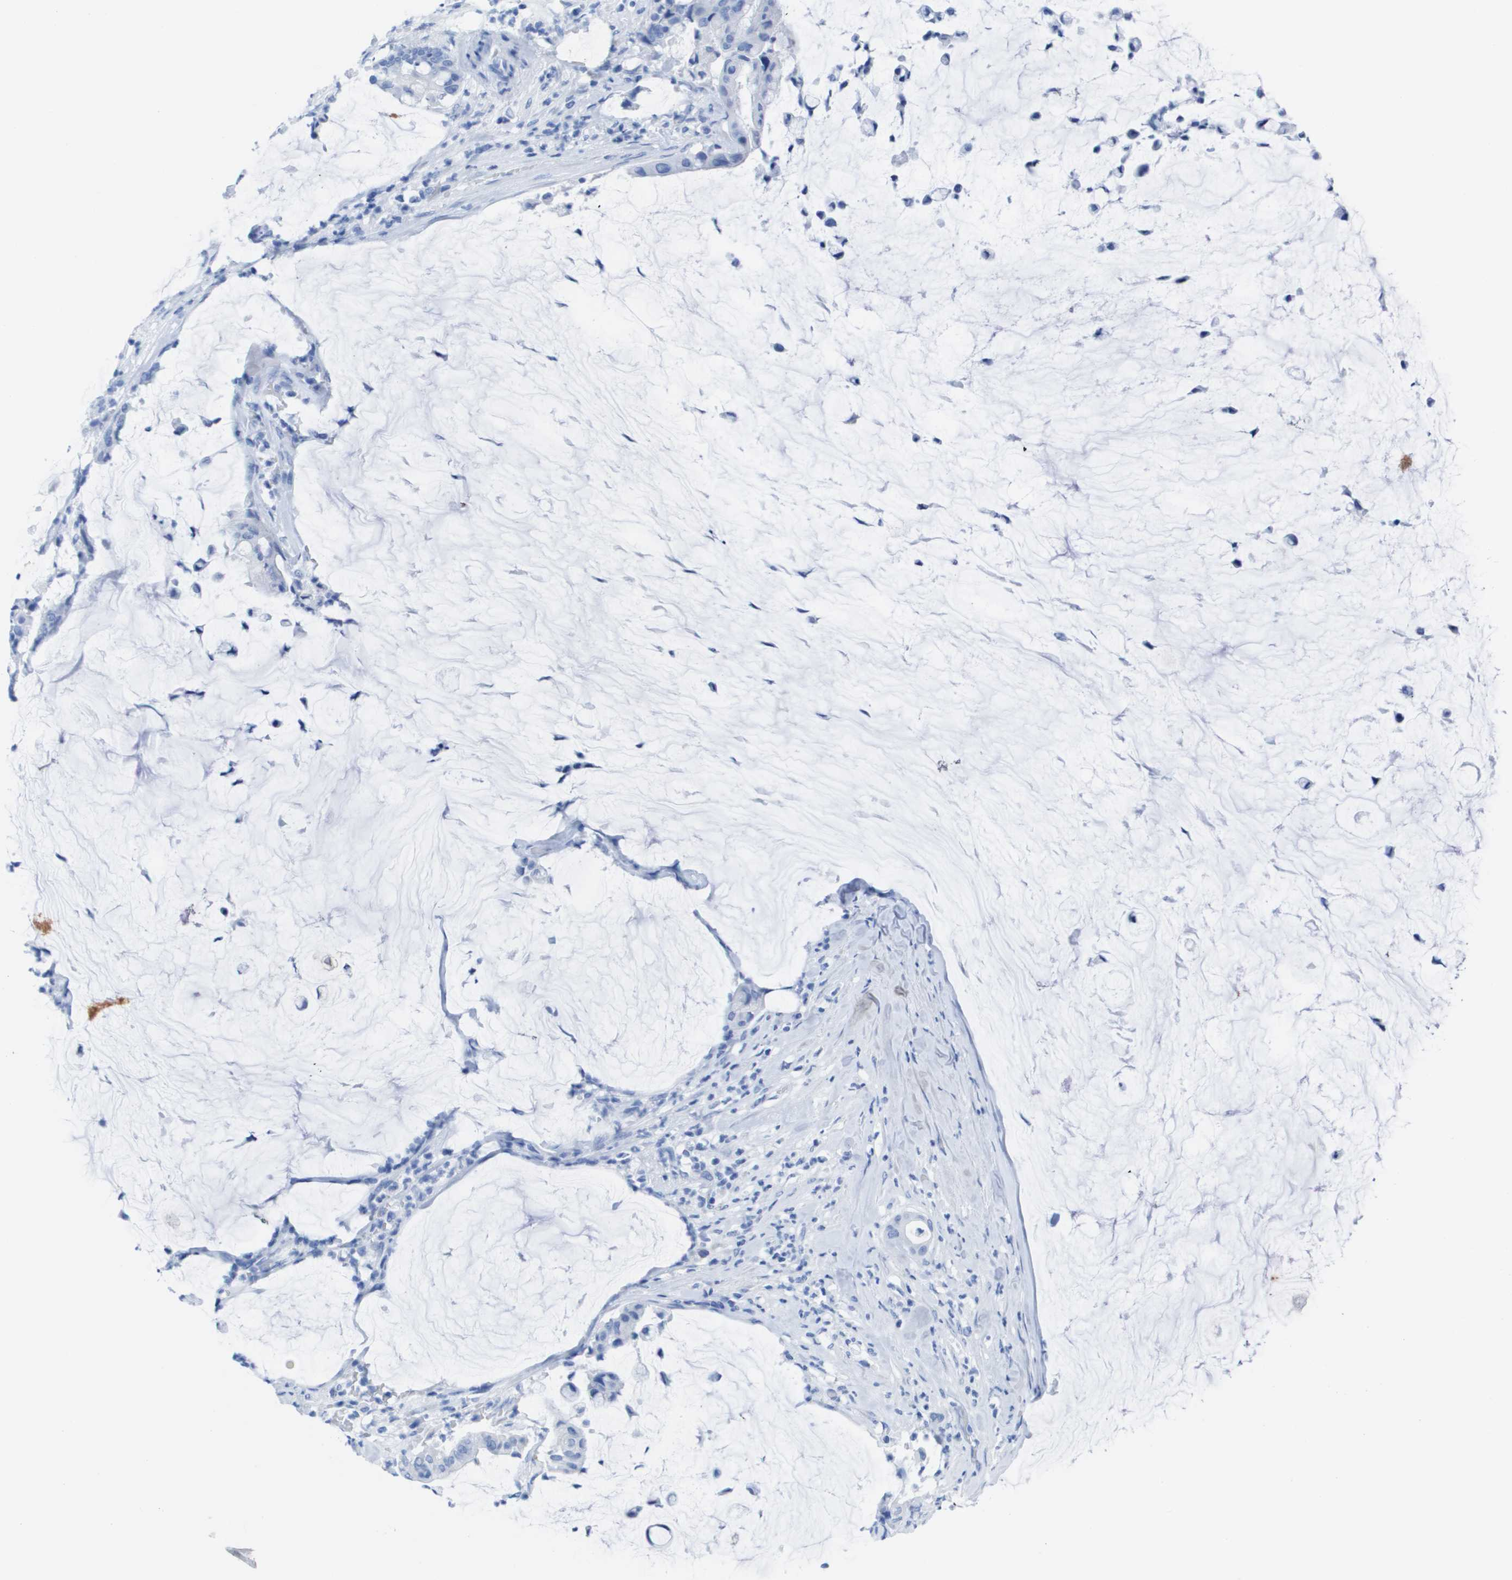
{"staining": {"intensity": "negative", "quantity": "none", "location": "none"}, "tissue": "pancreatic cancer", "cell_type": "Tumor cells", "image_type": "cancer", "snomed": [{"axis": "morphology", "description": "Adenocarcinoma, NOS"}, {"axis": "topography", "description": "Pancreas"}], "caption": "IHC micrograph of pancreatic adenocarcinoma stained for a protein (brown), which exhibits no staining in tumor cells. (DAB IHC with hematoxylin counter stain).", "gene": "KCNA3", "patient": {"sex": "male", "age": 41}}